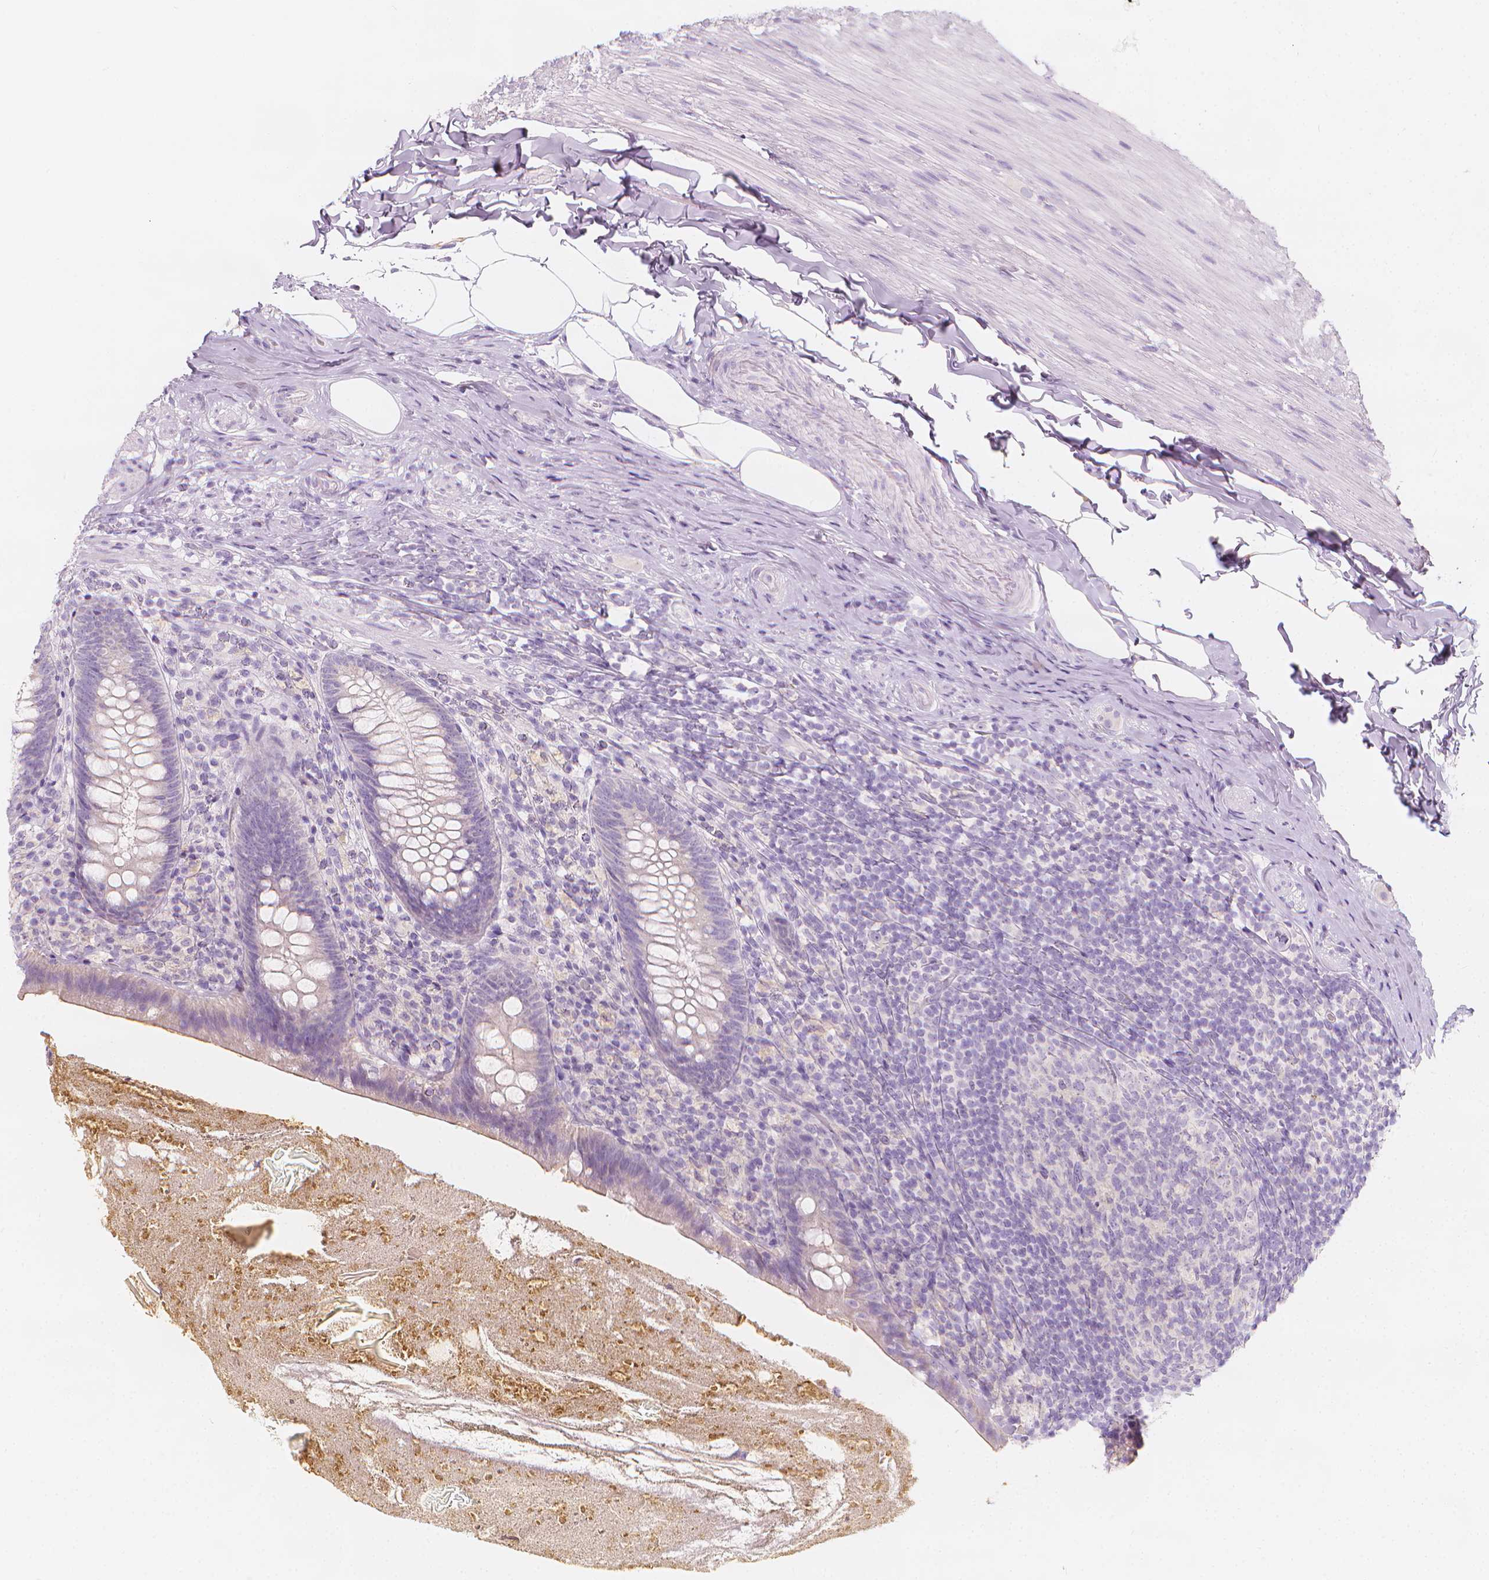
{"staining": {"intensity": "negative", "quantity": "none", "location": "none"}, "tissue": "appendix", "cell_type": "Glandular cells", "image_type": "normal", "snomed": [{"axis": "morphology", "description": "Normal tissue, NOS"}, {"axis": "topography", "description": "Appendix"}], "caption": "Immunohistochemistry (IHC) photomicrograph of normal appendix: appendix stained with DAB exhibits no significant protein staining in glandular cells. The staining was performed using DAB to visualize the protein expression in brown, while the nuclei were stained in blue with hematoxylin (Magnification: 20x).", "gene": "RBFOX1", "patient": {"sex": "male", "age": 47}}